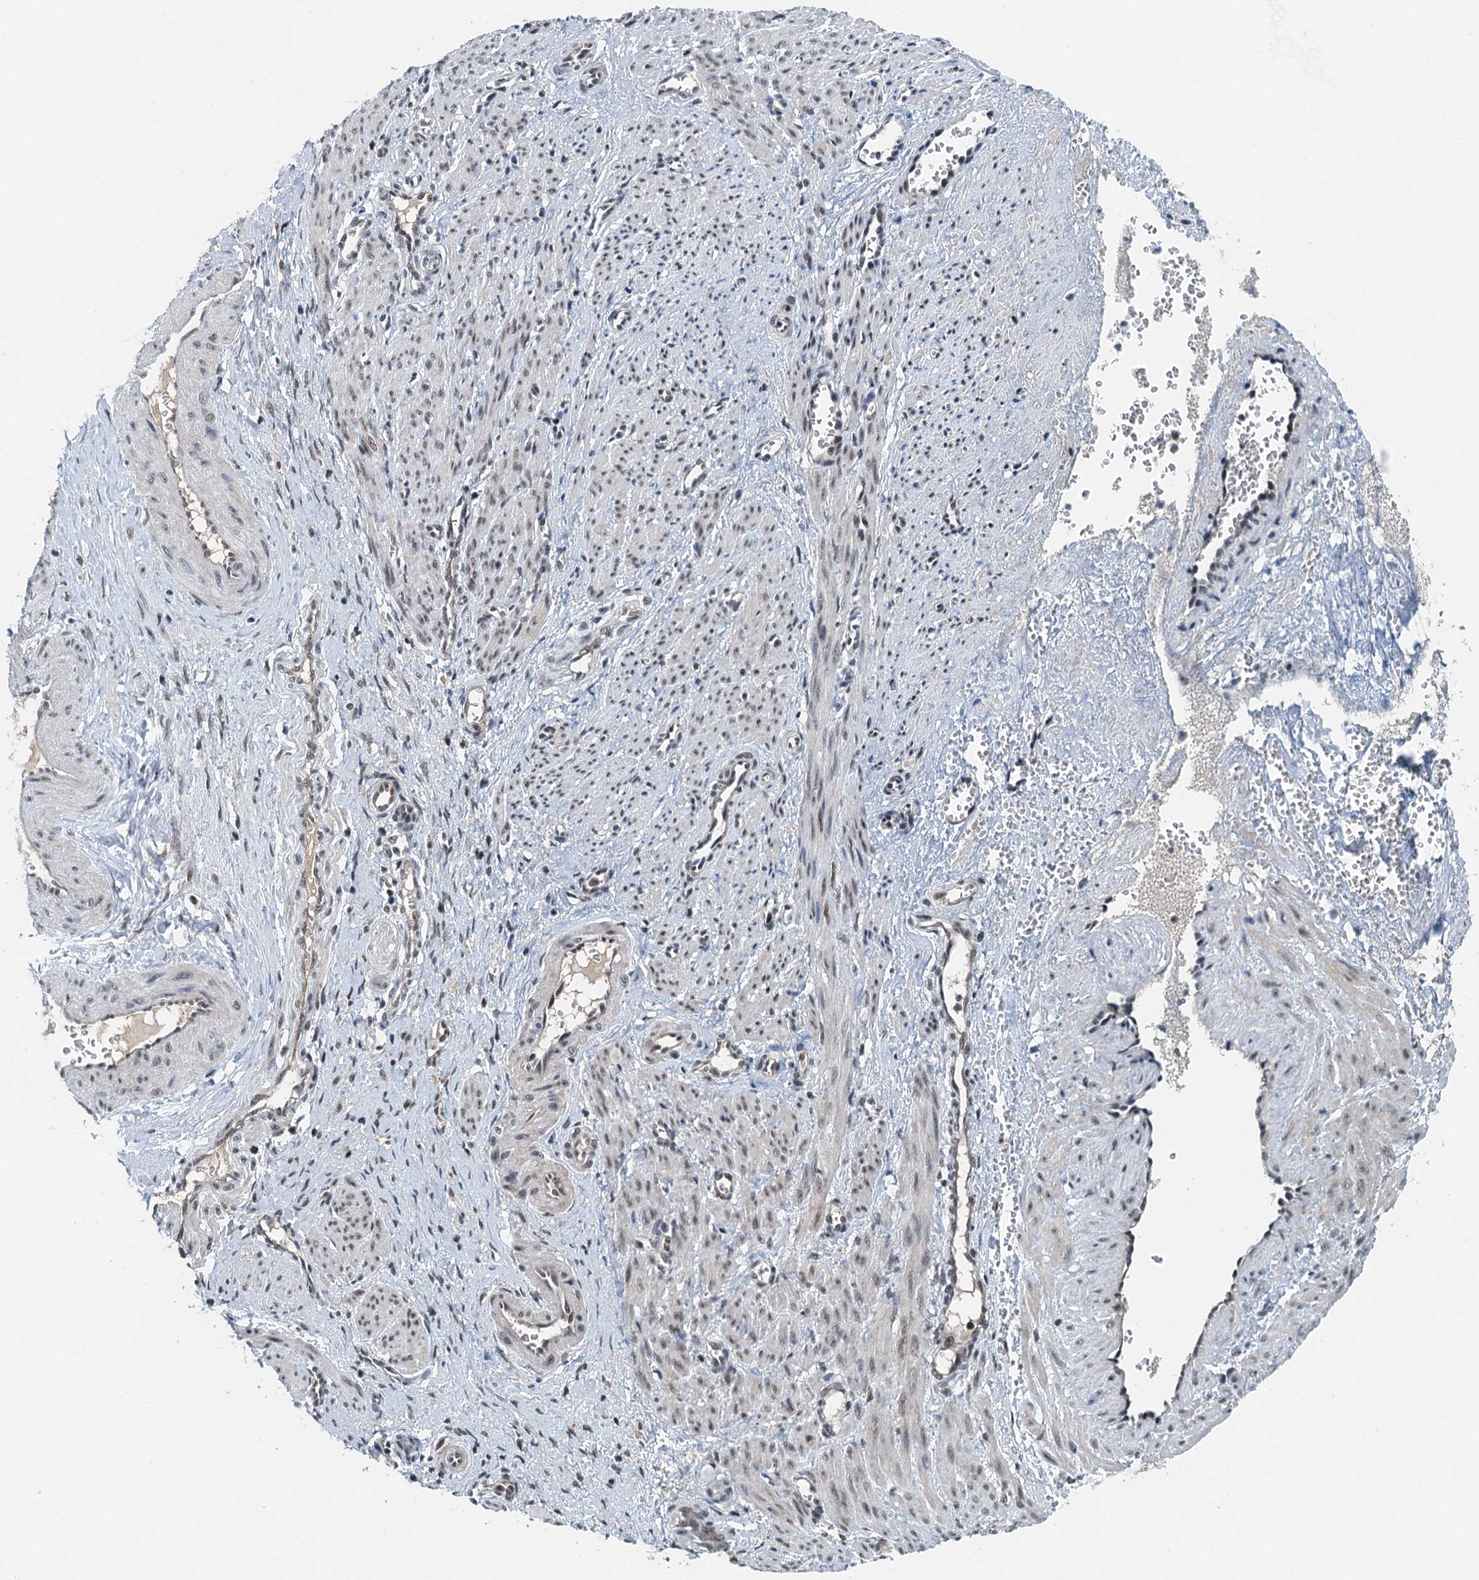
{"staining": {"intensity": "weak", "quantity": "<25%", "location": "nuclear"}, "tissue": "smooth muscle", "cell_type": "Smooth muscle cells", "image_type": "normal", "snomed": [{"axis": "morphology", "description": "Normal tissue, NOS"}, {"axis": "topography", "description": "Endometrium"}], "caption": "Smooth muscle cells are negative for protein expression in unremarkable human smooth muscle. The staining is performed using DAB brown chromogen with nuclei counter-stained in using hematoxylin.", "gene": "MTA3", "patient": {"sex": "female", "age": 33}}